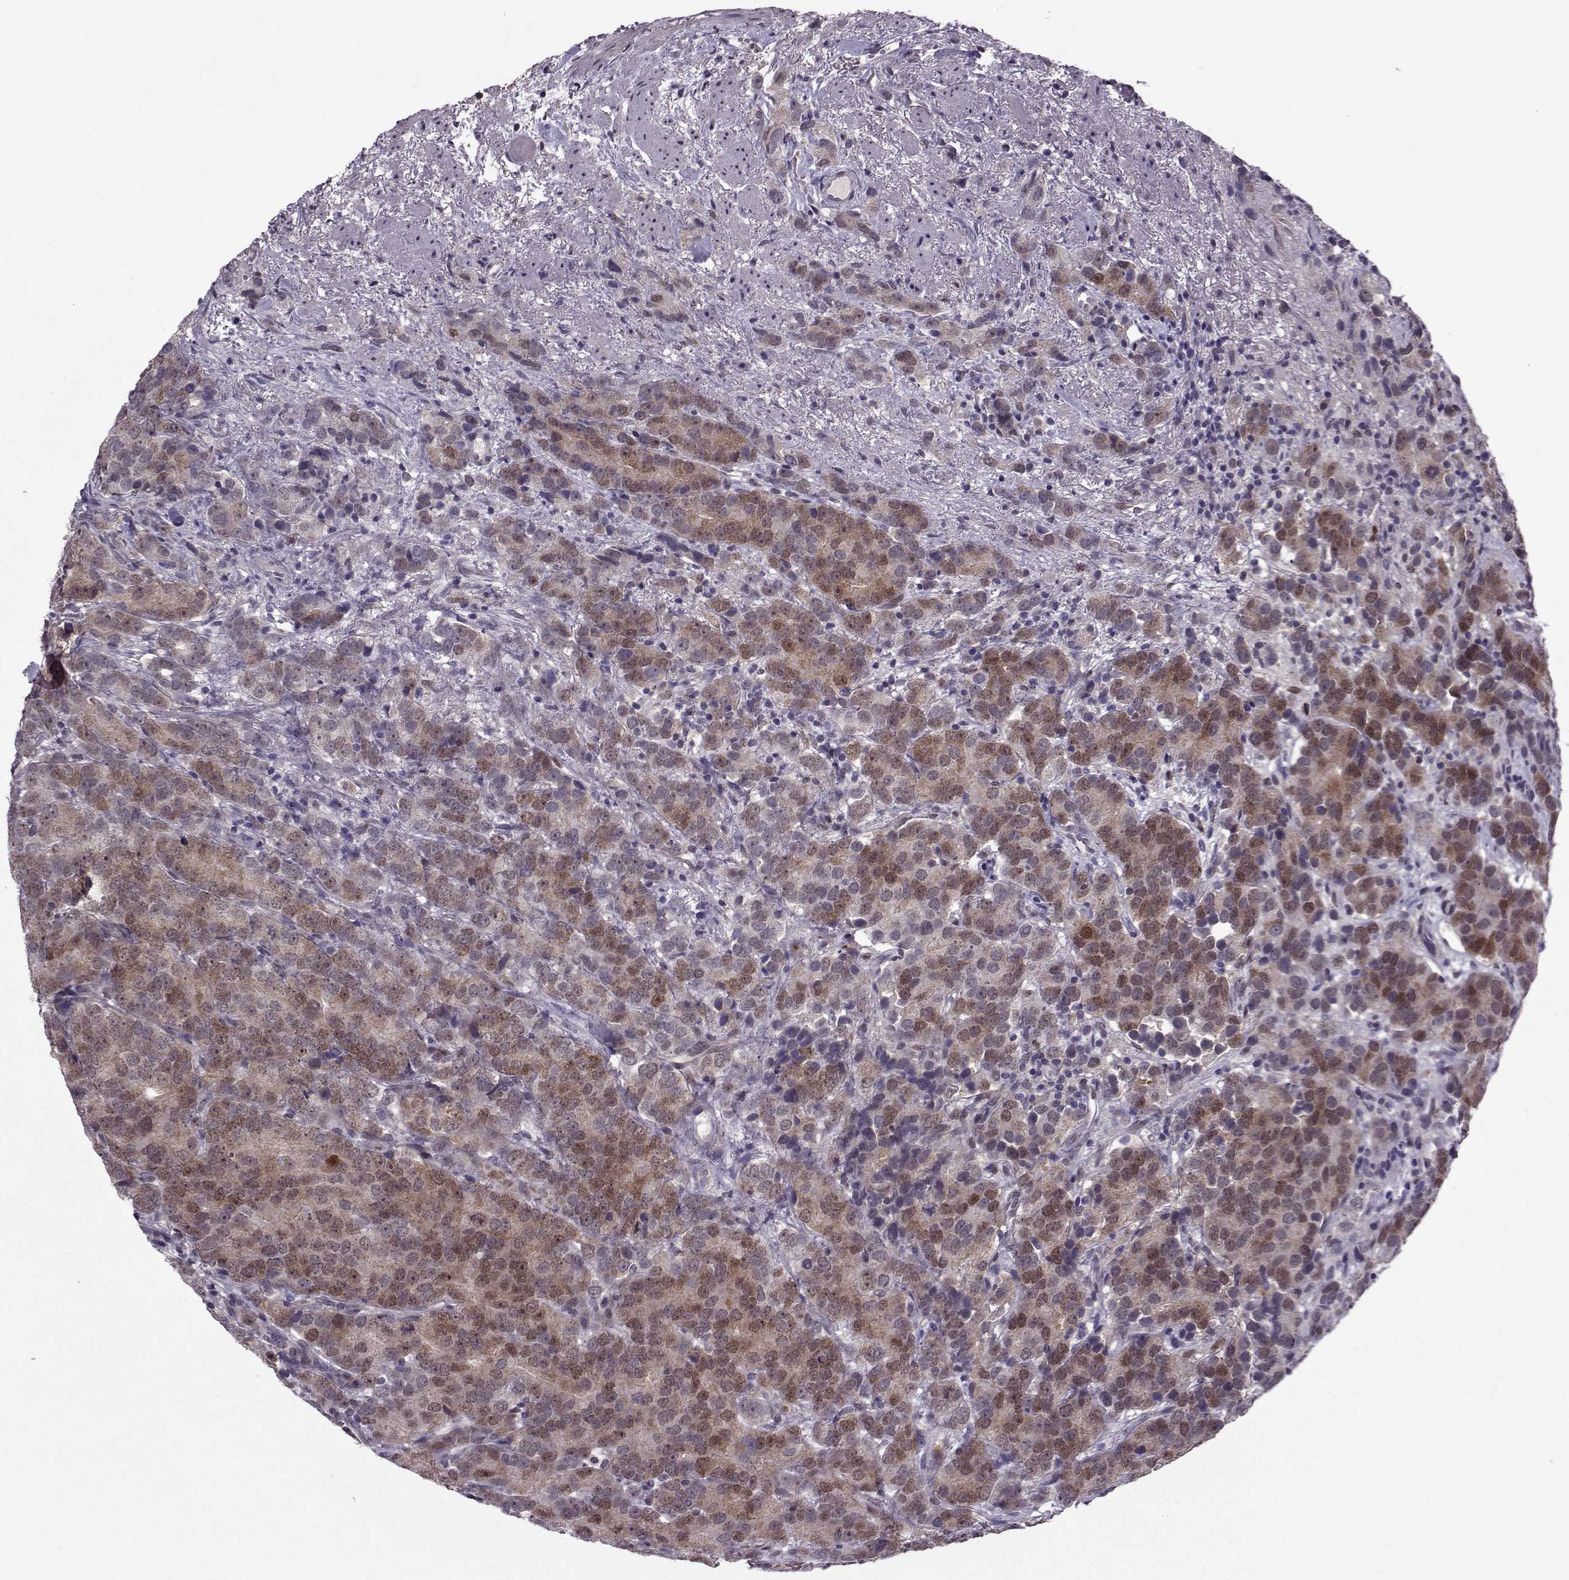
{"staining": {"intensity": "moderate", "quantity": "25%-75%", "location": "nuclear"}, "tissue": "prostate cancer", "cell_type": "Tumor cells", "image_type": "cancer", "snomed": [{"axis": "morphology", "description": "Adenocarcinoma, High grade"}, {"axis": "topography", "description": "Prostate"}], "caption": "This is a micrograph of immunohistochemistry (IHC) staining of prostate cancer (high-grade adenocarcinoma), which shows moderate positivity in the nuclear of tumor cells.", "gene": "CDK4", "patient": {"sex": "male", "age": 90}}